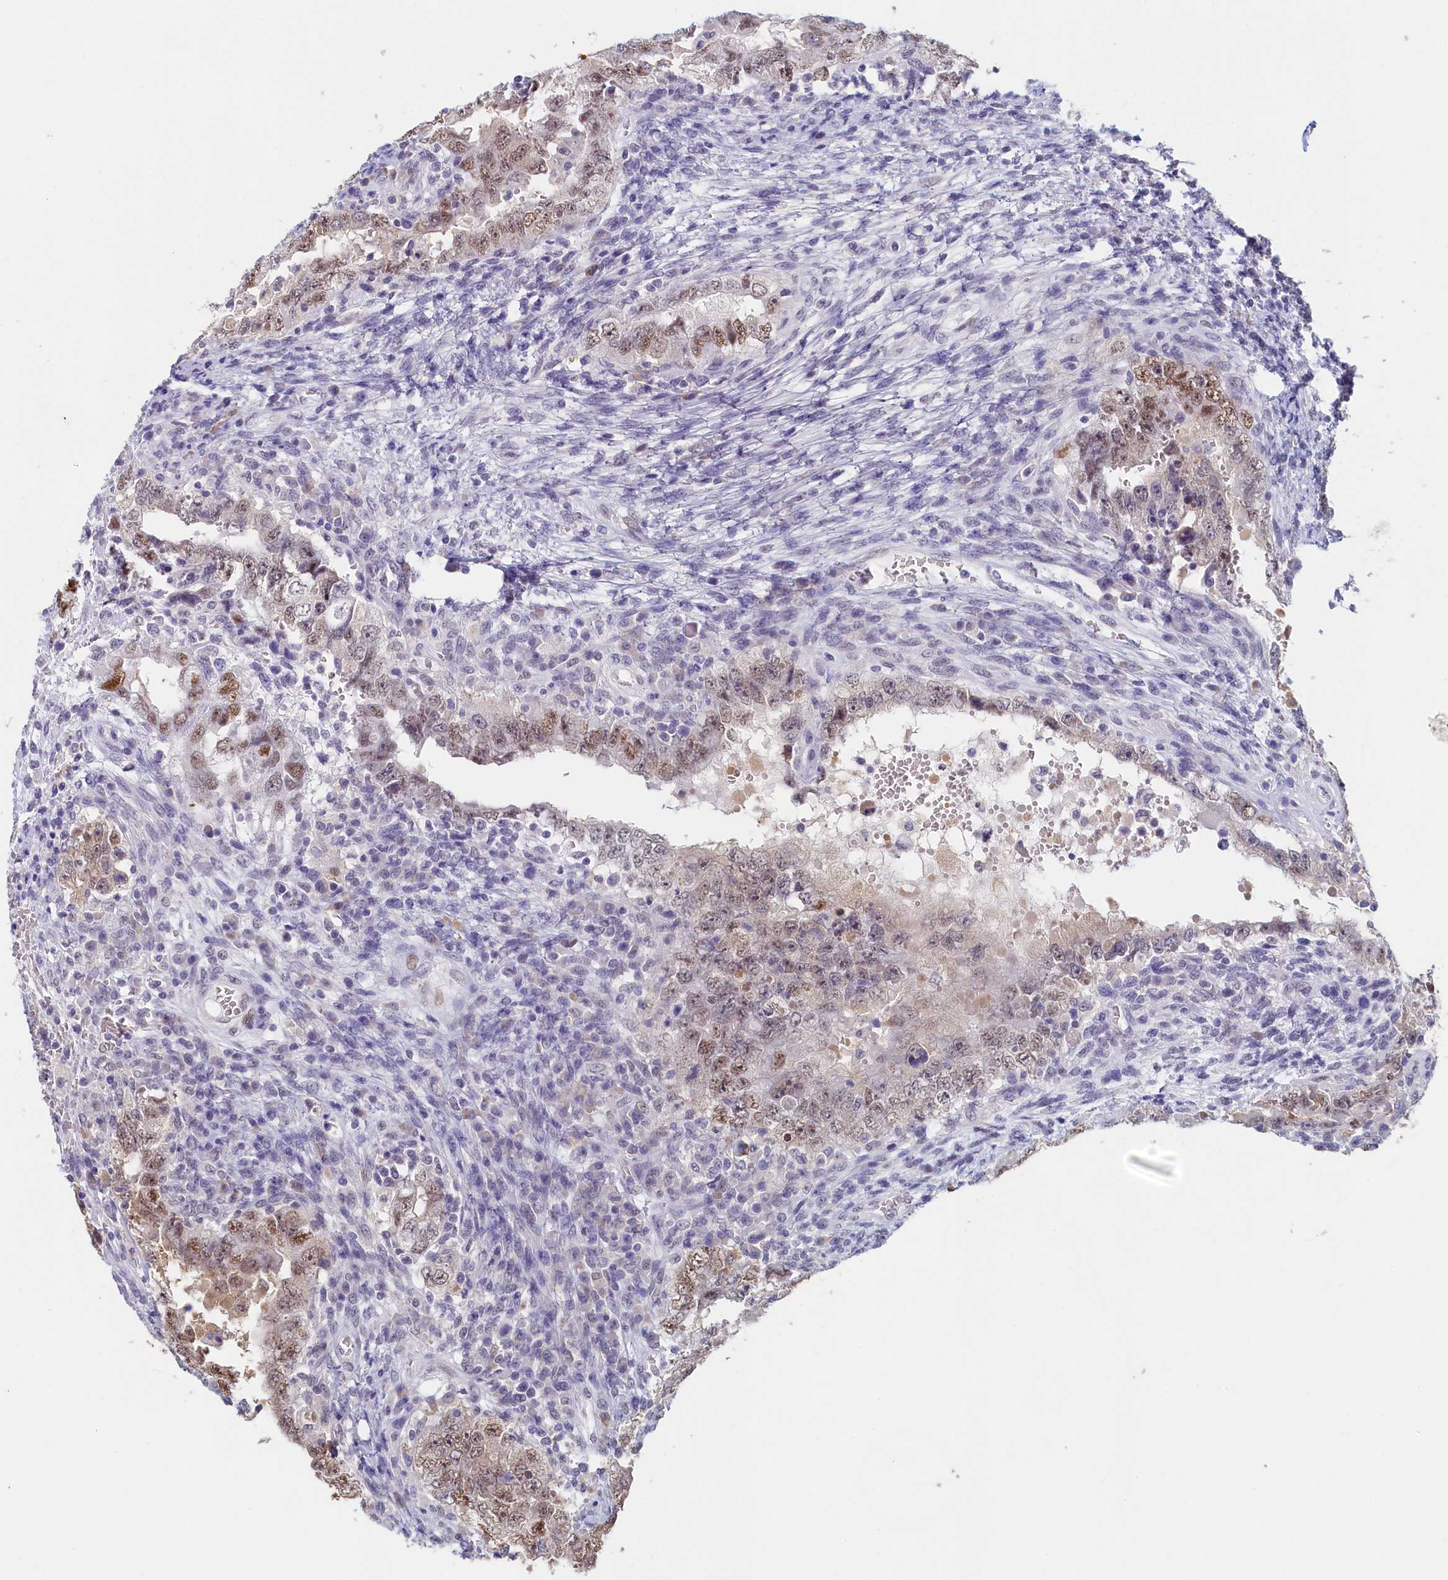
{"staining": {"intensity": "moderate", "quantity": ">75%", "location": "nuclear"}, "tissue": "testis cancer", "cell_type": "Tumor cells", "image_type": "cancer", "snomed": [{"axis": "morphology", "description": "Carcinoma, Embryonal, NOS"}, {"axis": "topography", "description": "Testis"}], "caption": "Immunohistochemistry image of neoplastic tissue: testis cancer (embryonal carcinoma) stained using immunohistochemistry exhibits medium levels of moderate protein expression localized specifically in the nuclear of tumor cells, appearing as a nuclear brown color.", "gene": "MOSPD3", "patient": {"sex": "male", "age": 26}}